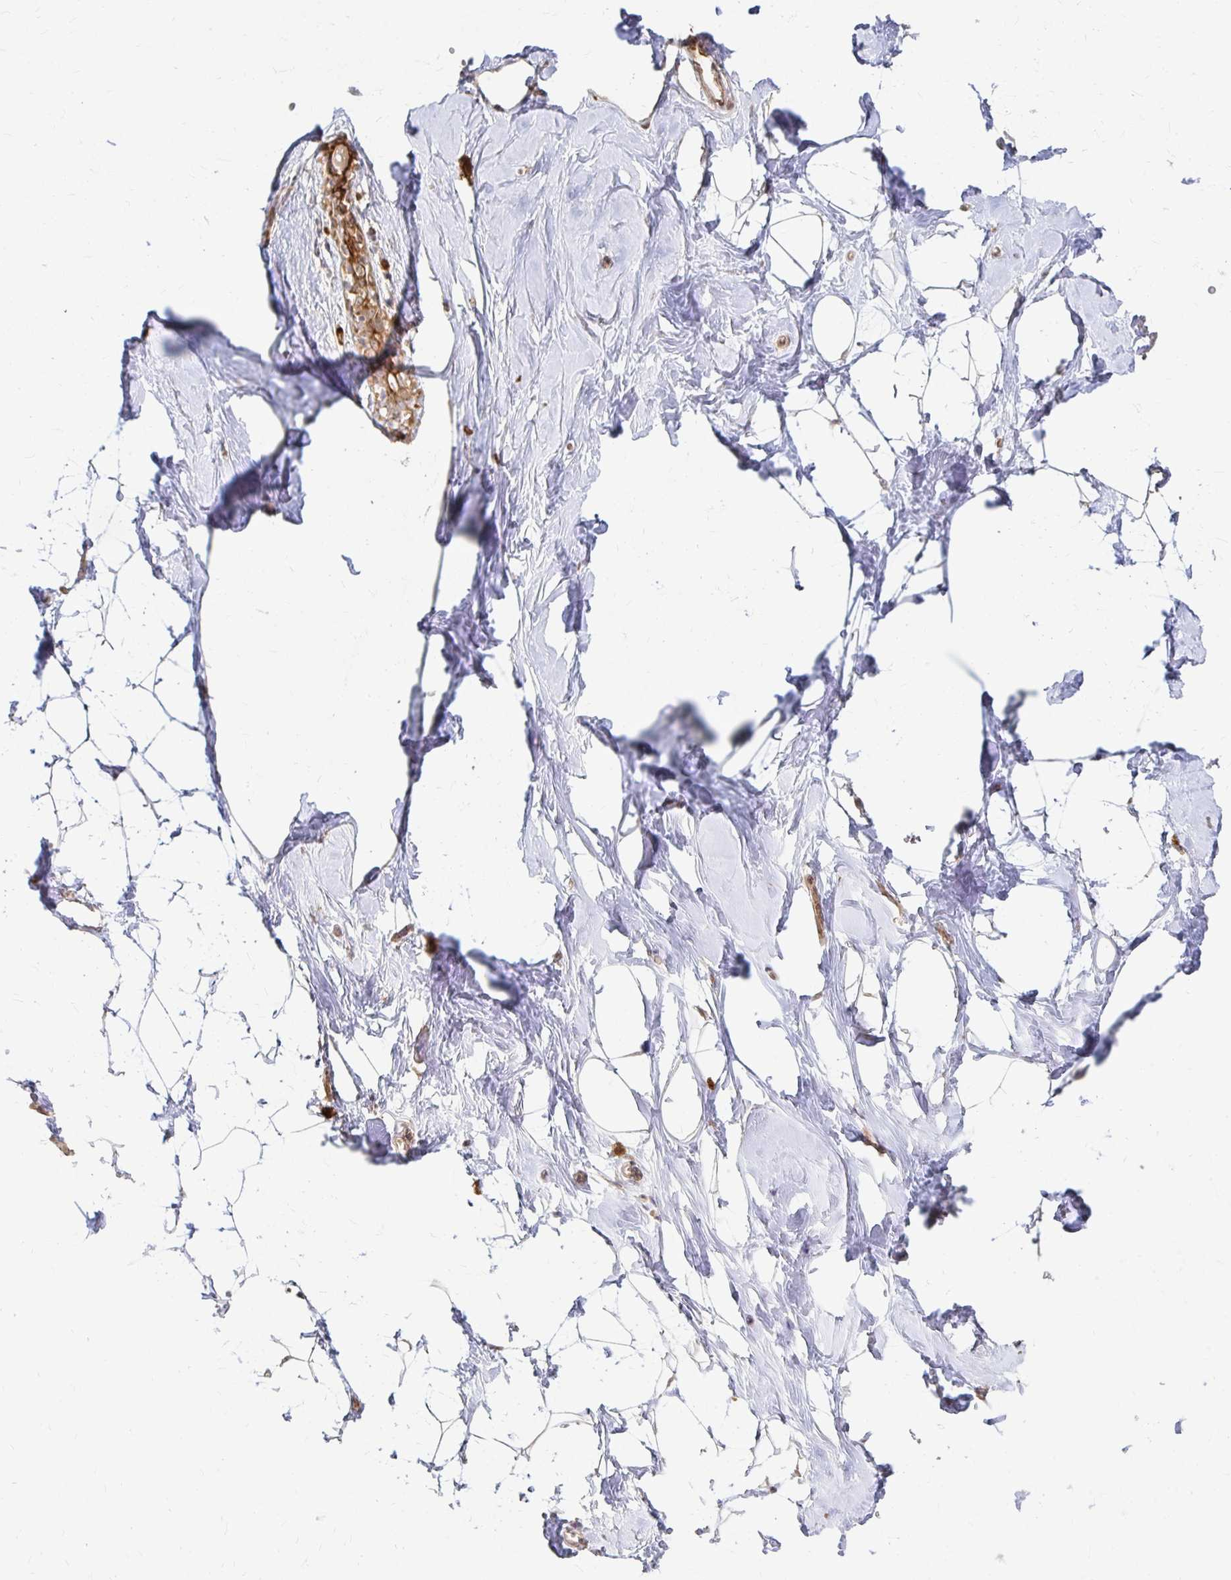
{"staining": {"intensity": "negative", "quantity": "none", "location": "none"}, "tissue": "breast", "cell_type": "Adipocytes", "image_type": "normal", "snomed": [{"axis": "morphology", "description": "Normal tissue, NOS"}, {"axis": "topography", "description": "Breast"}], "caption": "Immunohistochemistry (IHC) image of benign breast: human breast stained with DAB reveals no significant protein positivity in adipocytes. Brightfield microscopy of immunohistochemistry (IHC) stained with DAB (brown) and hematoxylin (blue), captured at high magnification.", "gene": "CAST", "patient": {"sex": "female", "age": 32}}